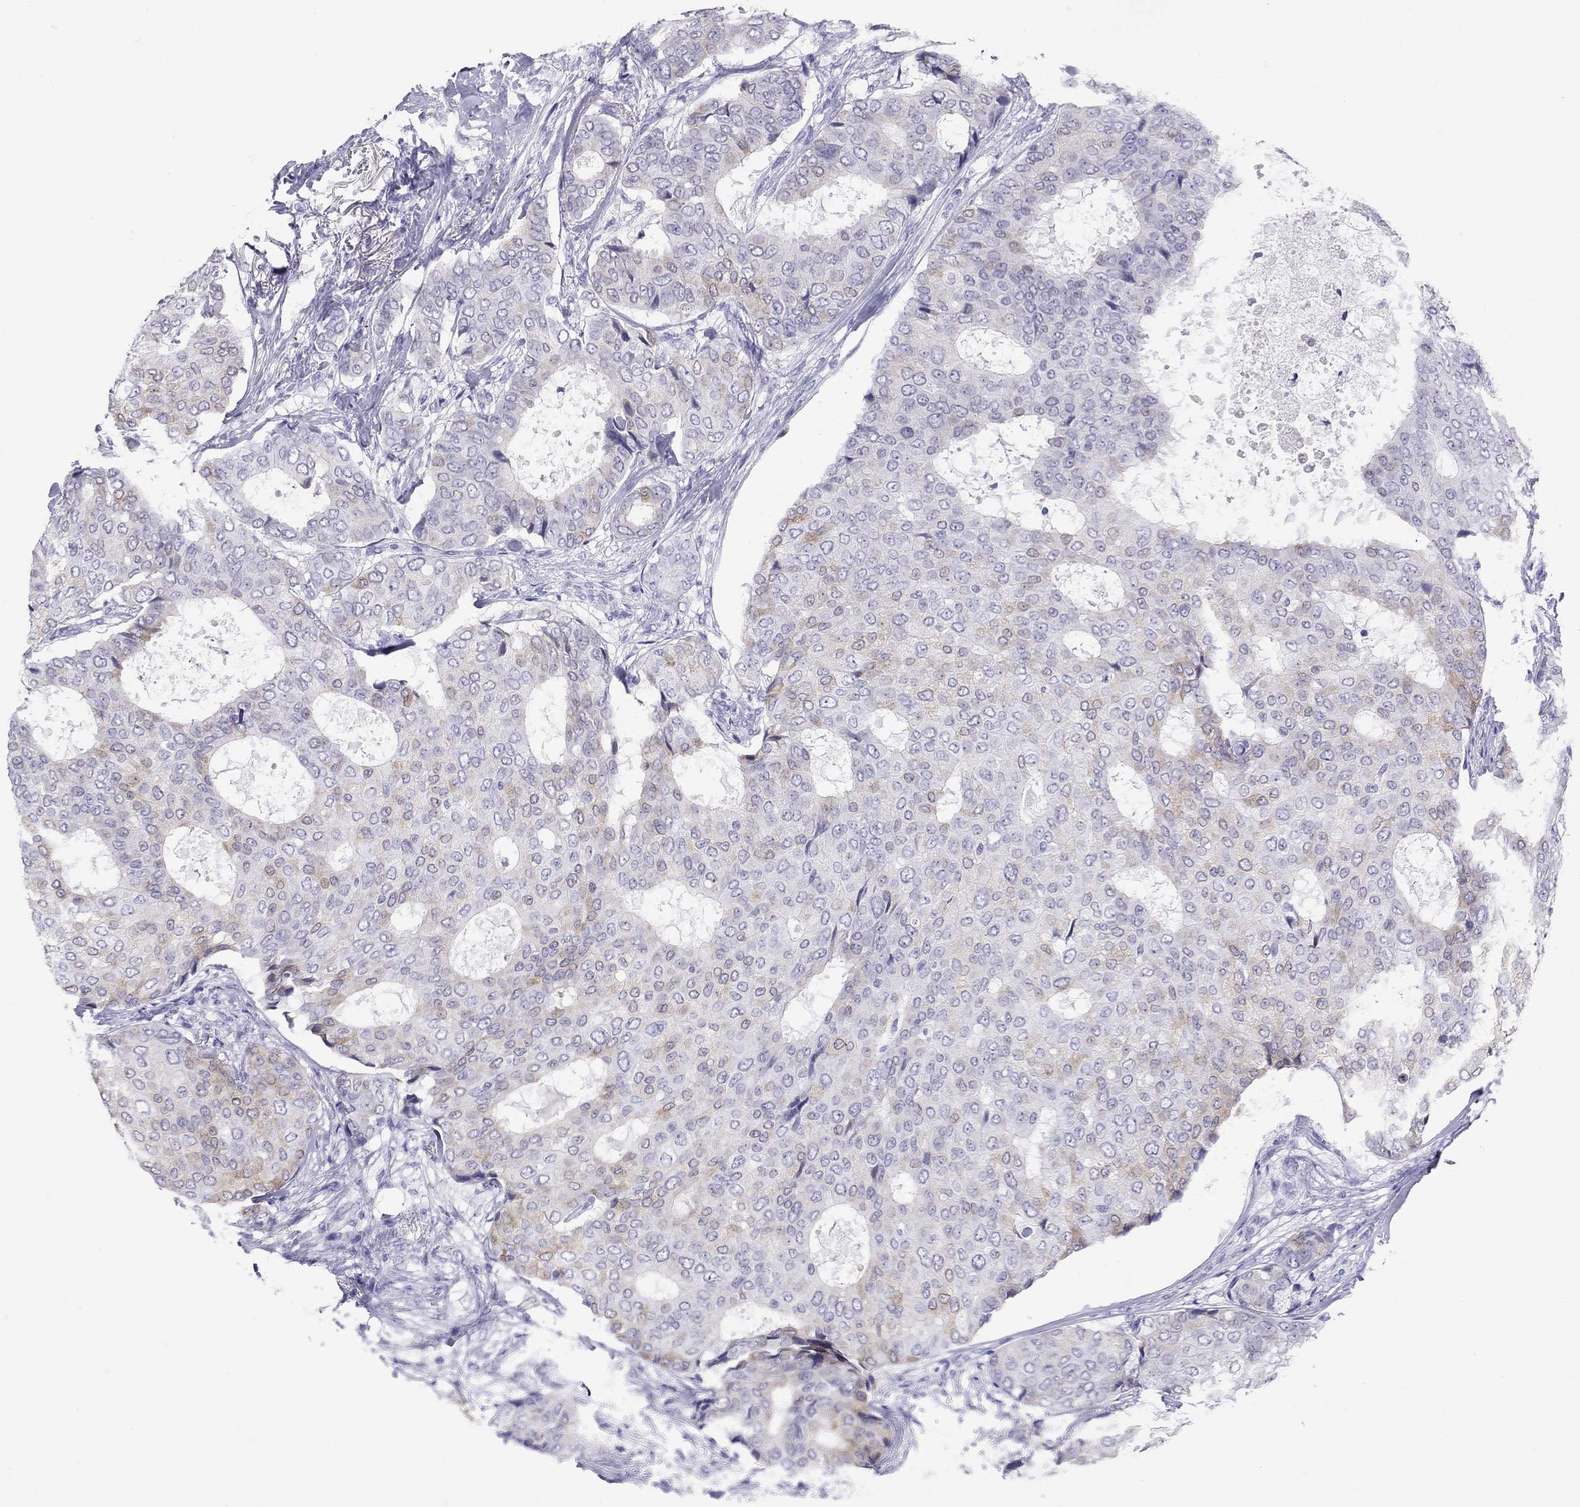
{"staining": {"intensity": "weak", "quantity": "25%-75%", "location": "cytoplasmic/membranous"}, "tissue": "breast cancer", "cell_type": "Tumor cells", "image_type": "cancer", "snomed": [{"axis": "morphology", "description": "Duct carcinoma"}, {"axis": "topography", "description": "Breast"}], "caption": "Breast cancer (infiltrating ductal carcinoma) tissue displays weak cytoplasmic/membranous staining in about 25%-75% of tumor cells, visualized by immunohistochemistry.", "gene": "GRIA2", "patient": {"sex": "female", "age": 75}}